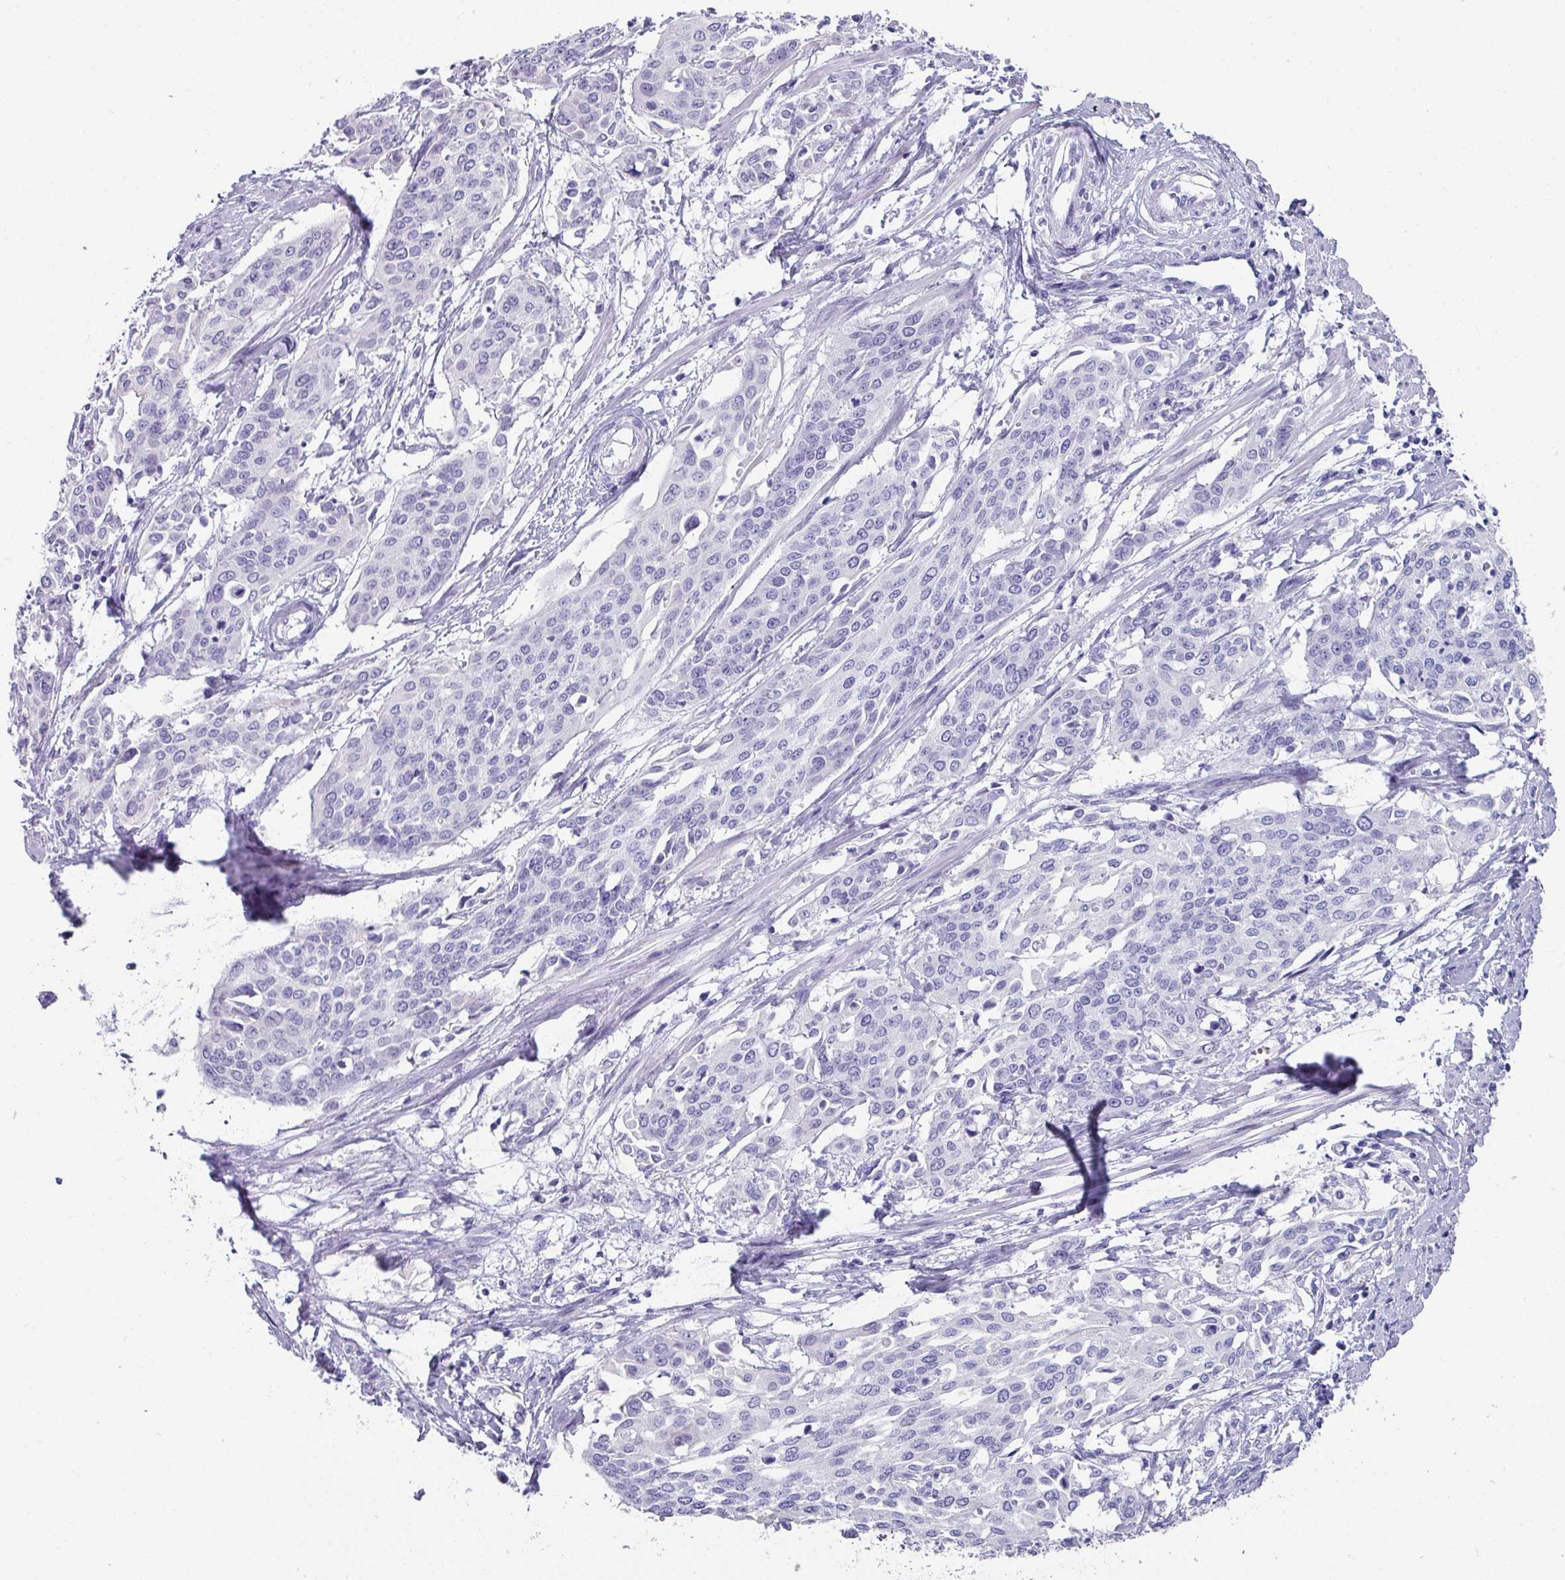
{"staining": {"intensity": "negative", "quantity": "none", "location": "none"}, "tissue": "cervical cancer", "cell_type": "Tumor cells", "image_type": "cancer", "snomed": [{"axis": "morphology", "description": "Squamous cell carcinoma, NOS"}, {"axis": "topography", "description": "Cervix"}], "caption": "The immunohistochemistry histopathology image has no significant expression in tumor cells of cervical cancer (squamous cell carcinoma) tissue. (DAB immunohistochemistry (IHC) with hematoxylin counter stain).", "gene": "PEX10", "patient": {"sex": "female", "age": 44}}